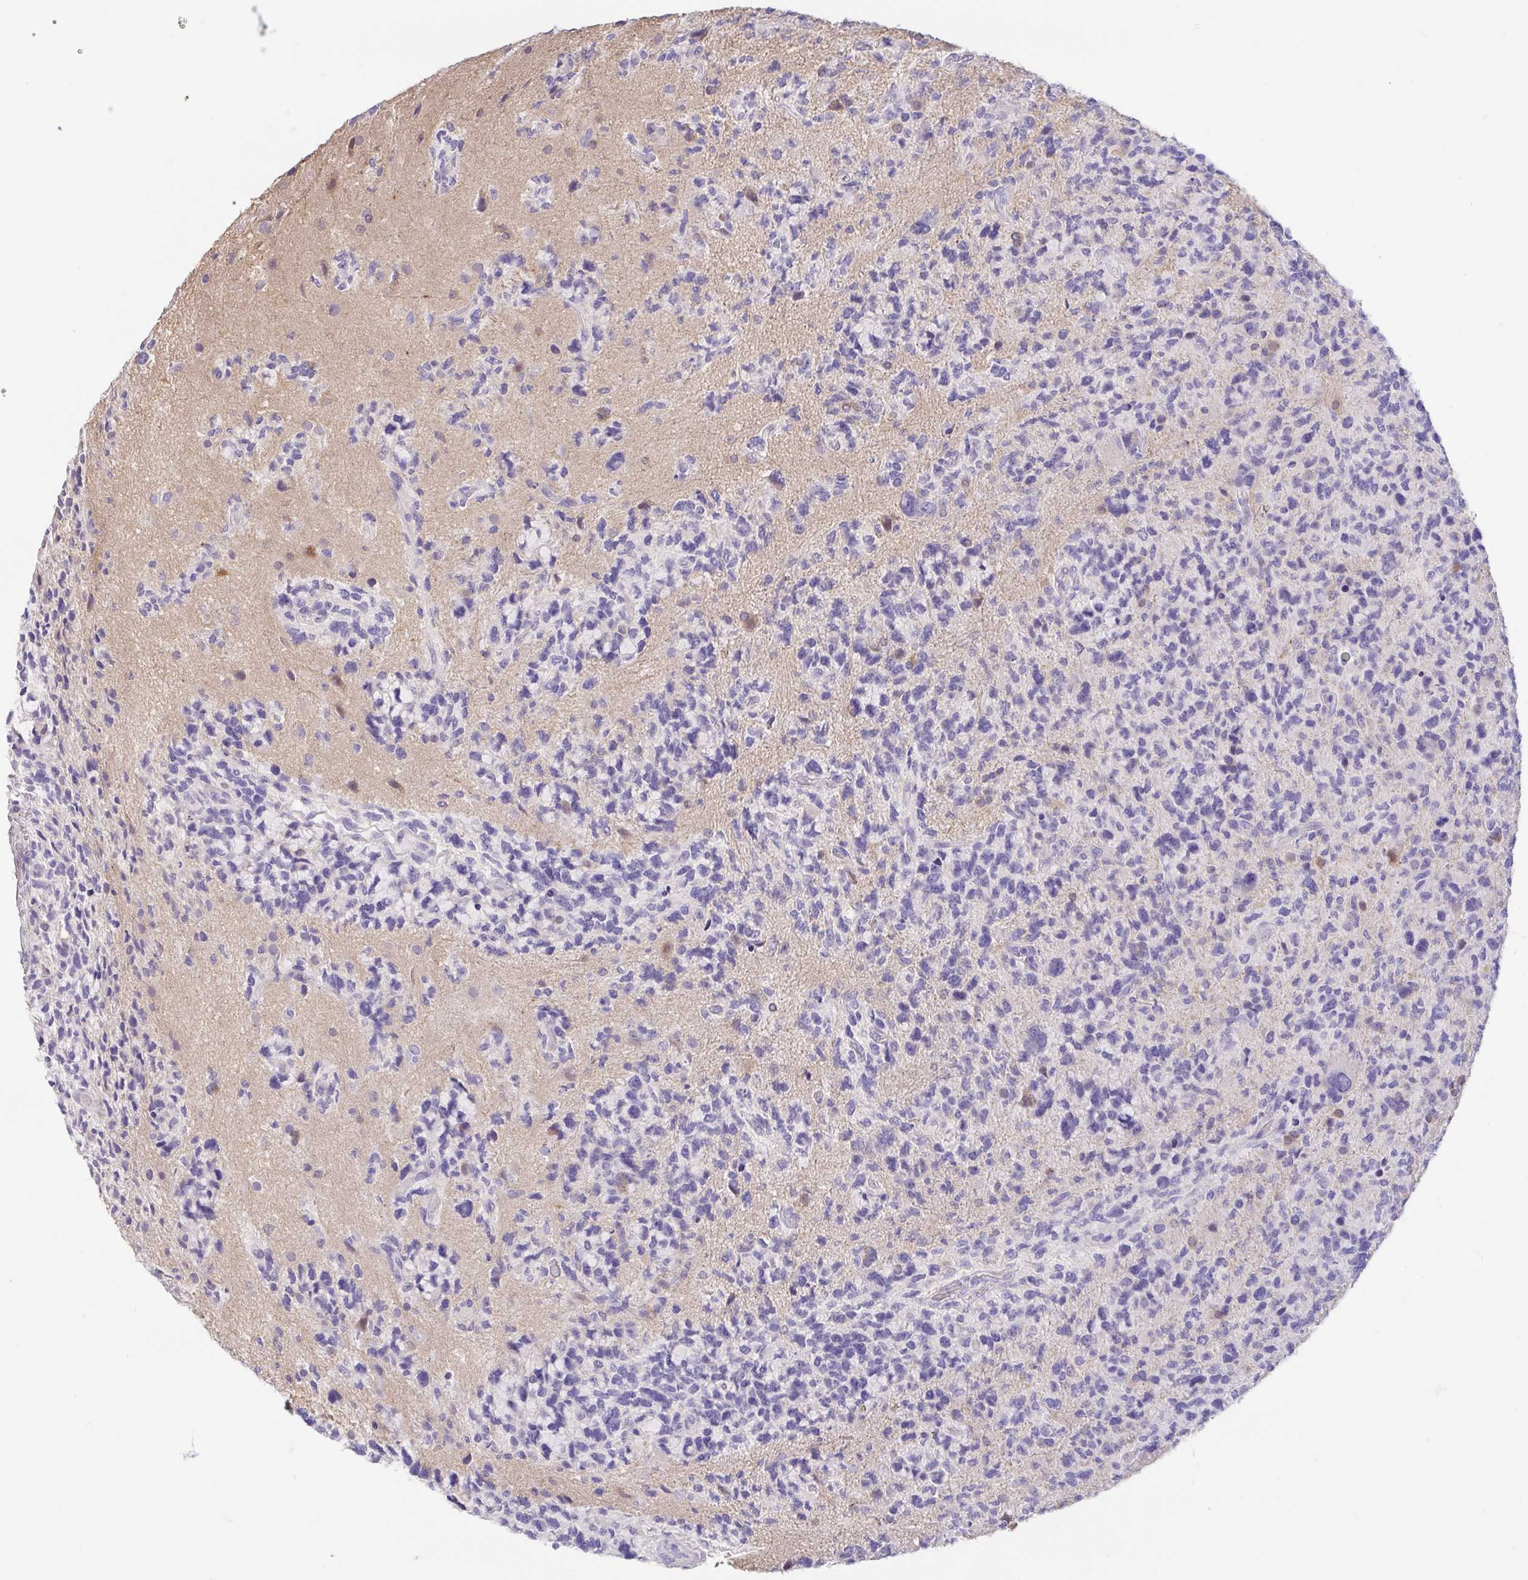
{"staining": {"intensity": "negative", "quantity": "none", "location": "none"}, "tissue": "glioma", "cell_type": "Tumor cells", "image_type": "cancer", "snomed": [{"axis": "morphology", "description": "Glioma, malignant, High grade"}, {"axis": "topography", "description": "Brain"}], "caption": "This is an immunohistochemistry micrograph of malignant high-grade glioma. There is no staining in tumor cells.", "gene": "FABP3", "patient": {"sex": "female", "age": 71}}